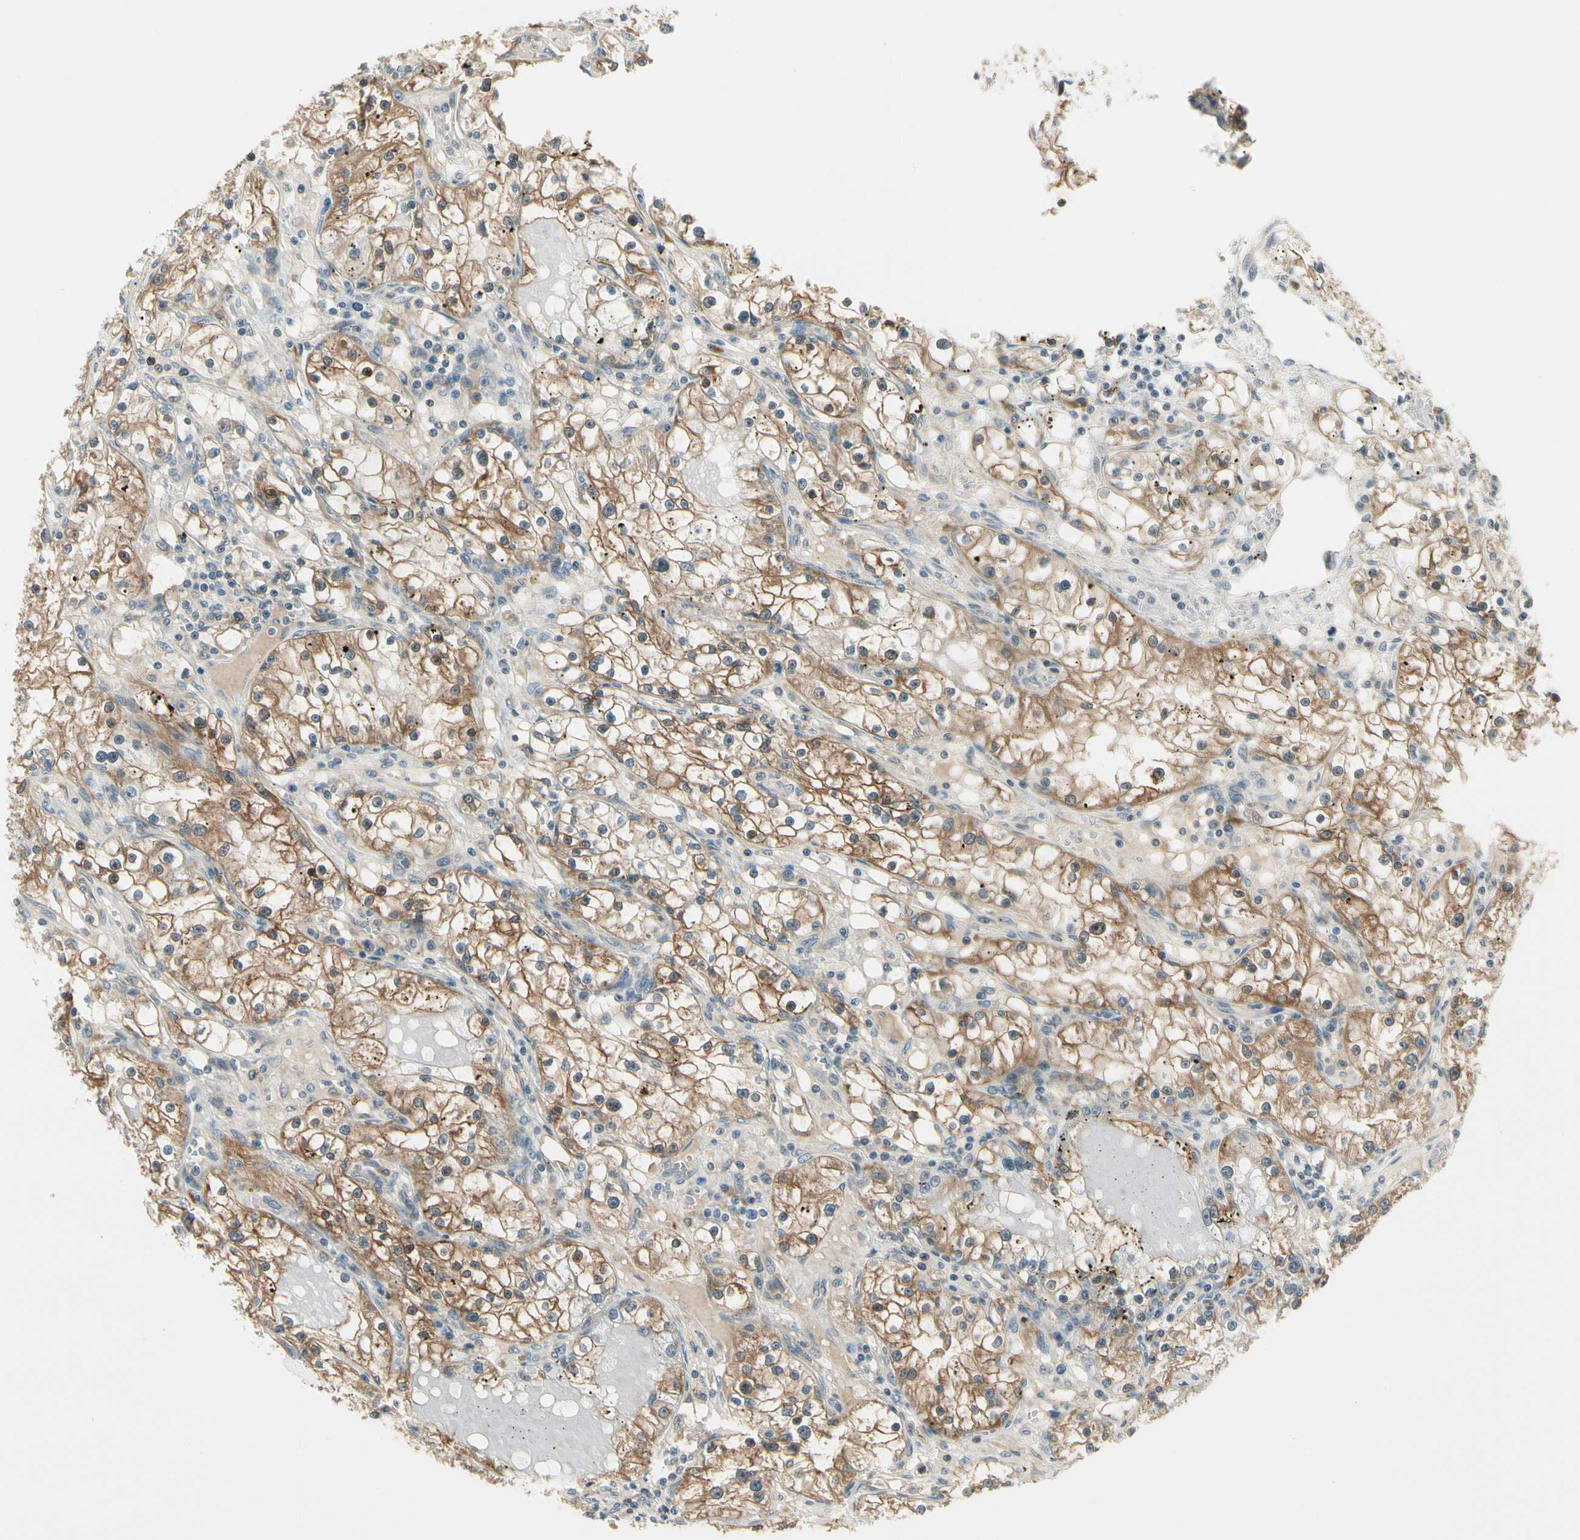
{"staining": {"intensity": "moderate", "quantity": ">75%", "location": "cytoplasmic/membranous"}, "tissue": "renal cancer", "cell_type": "Tumor cells", "image_type": "cancer", "snomed": [{"axis": "morphology", "description": "Adenocarcinoma, NOS"}, {"axis": "topography", "description": "Kidney"}], "caption": "This is a micrograph of IHC staining of renal cancer (adenocarcinoma), which shows moderate positivity in the cytoplasmic/membranous of tumor cells.", "gene": "BNIP1", "patient": {"sex": "male", "age": 56}}